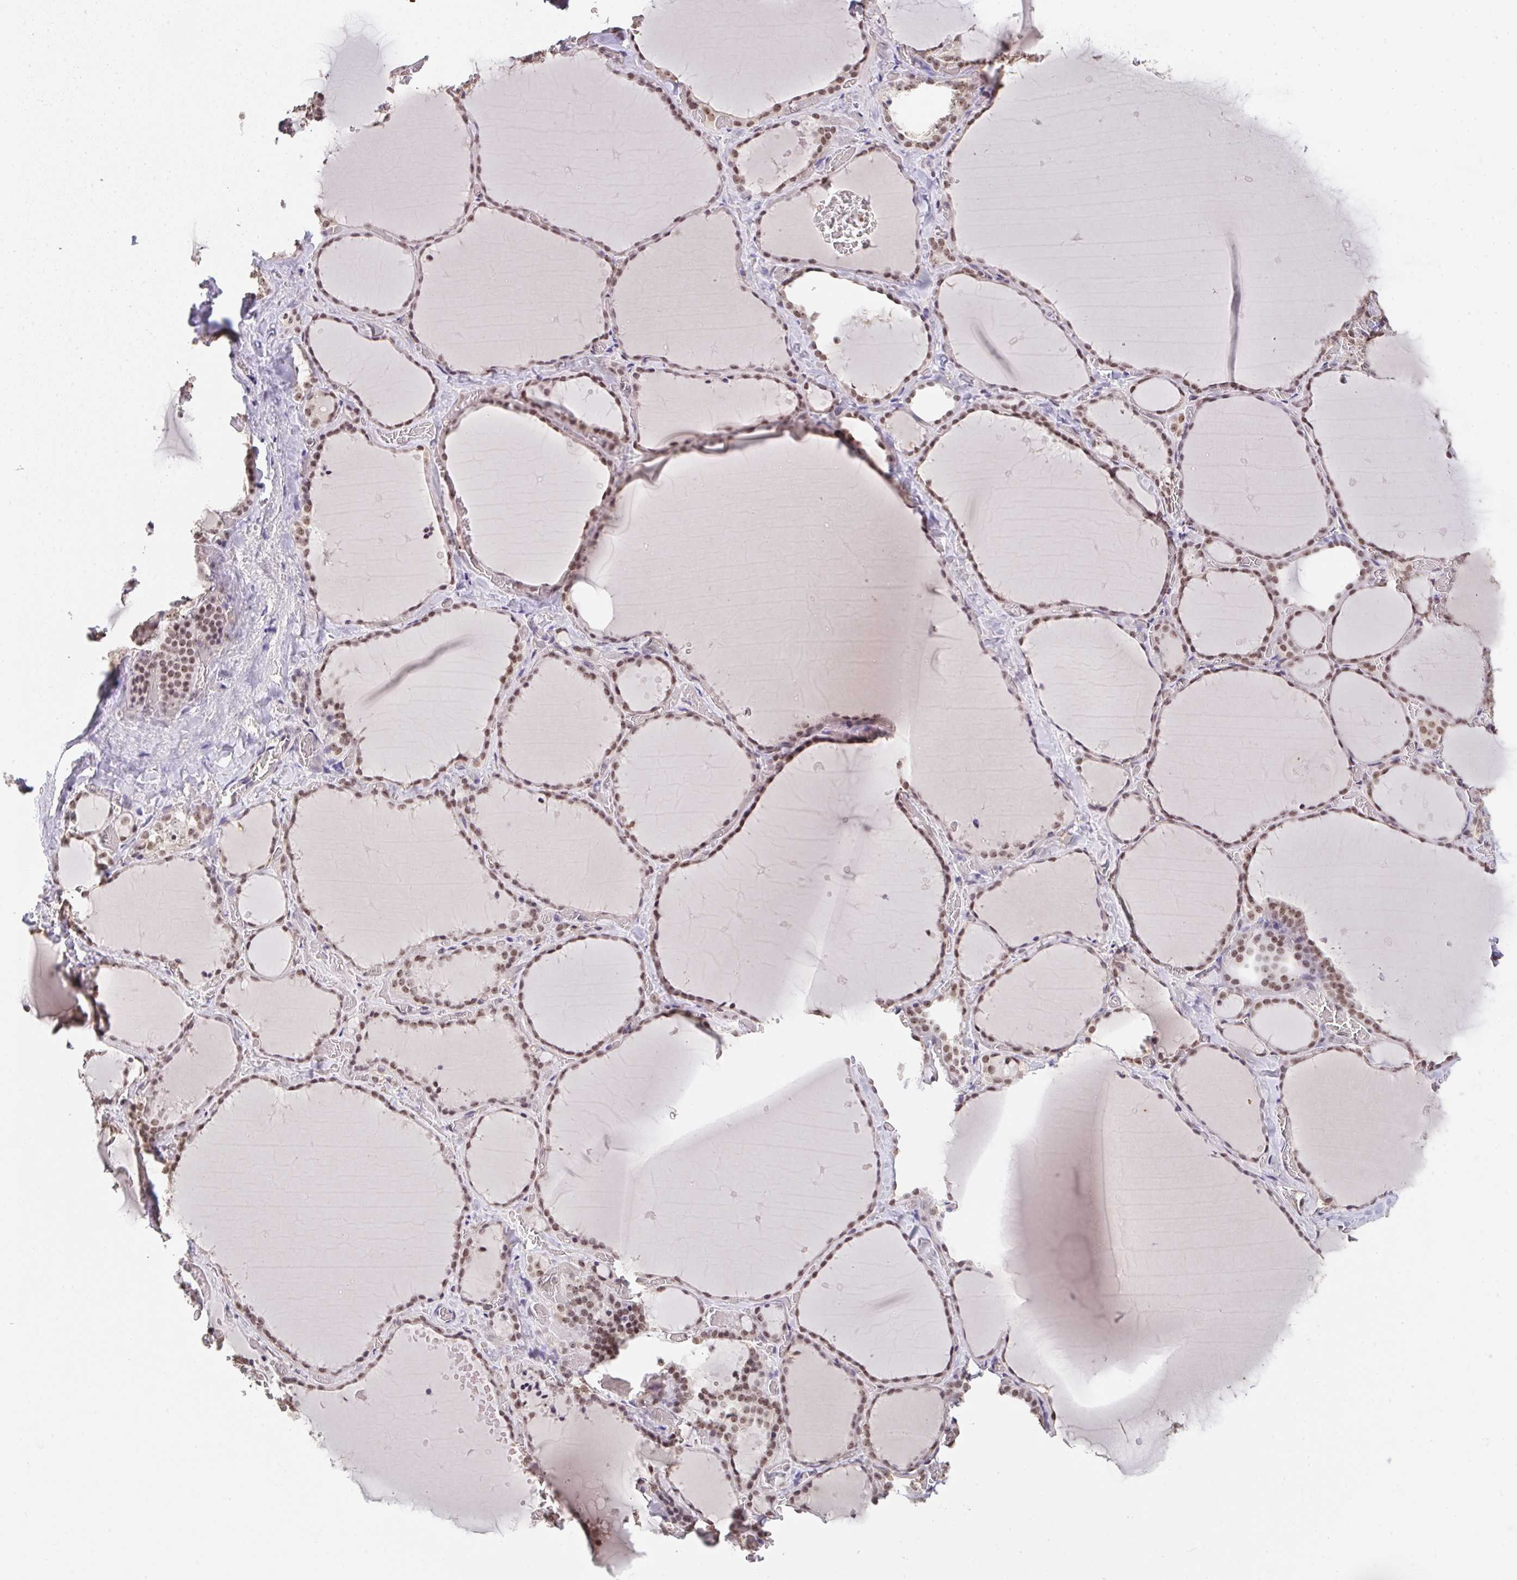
{"staining": {"intensity": "moderate", "quantity": ">75%", "location": "nuclear"}, "tissue": "thyroid gland", "cell_type": "Glandular cells", "image_type": "normal", "snomed": [{"axis": "morphology", "description": "Normal tissue, NOS"}, {"axis": "topography", "description": "Thyroid gland"}], "caption": "Immunohistochemistry (DAB) staining of benign thyroid gland demonstrates moderate nuclear protein expression in approximately >75% of glandular cells.", "gene": "DKC1", "patient": {"sex": "female", "age": 36}}